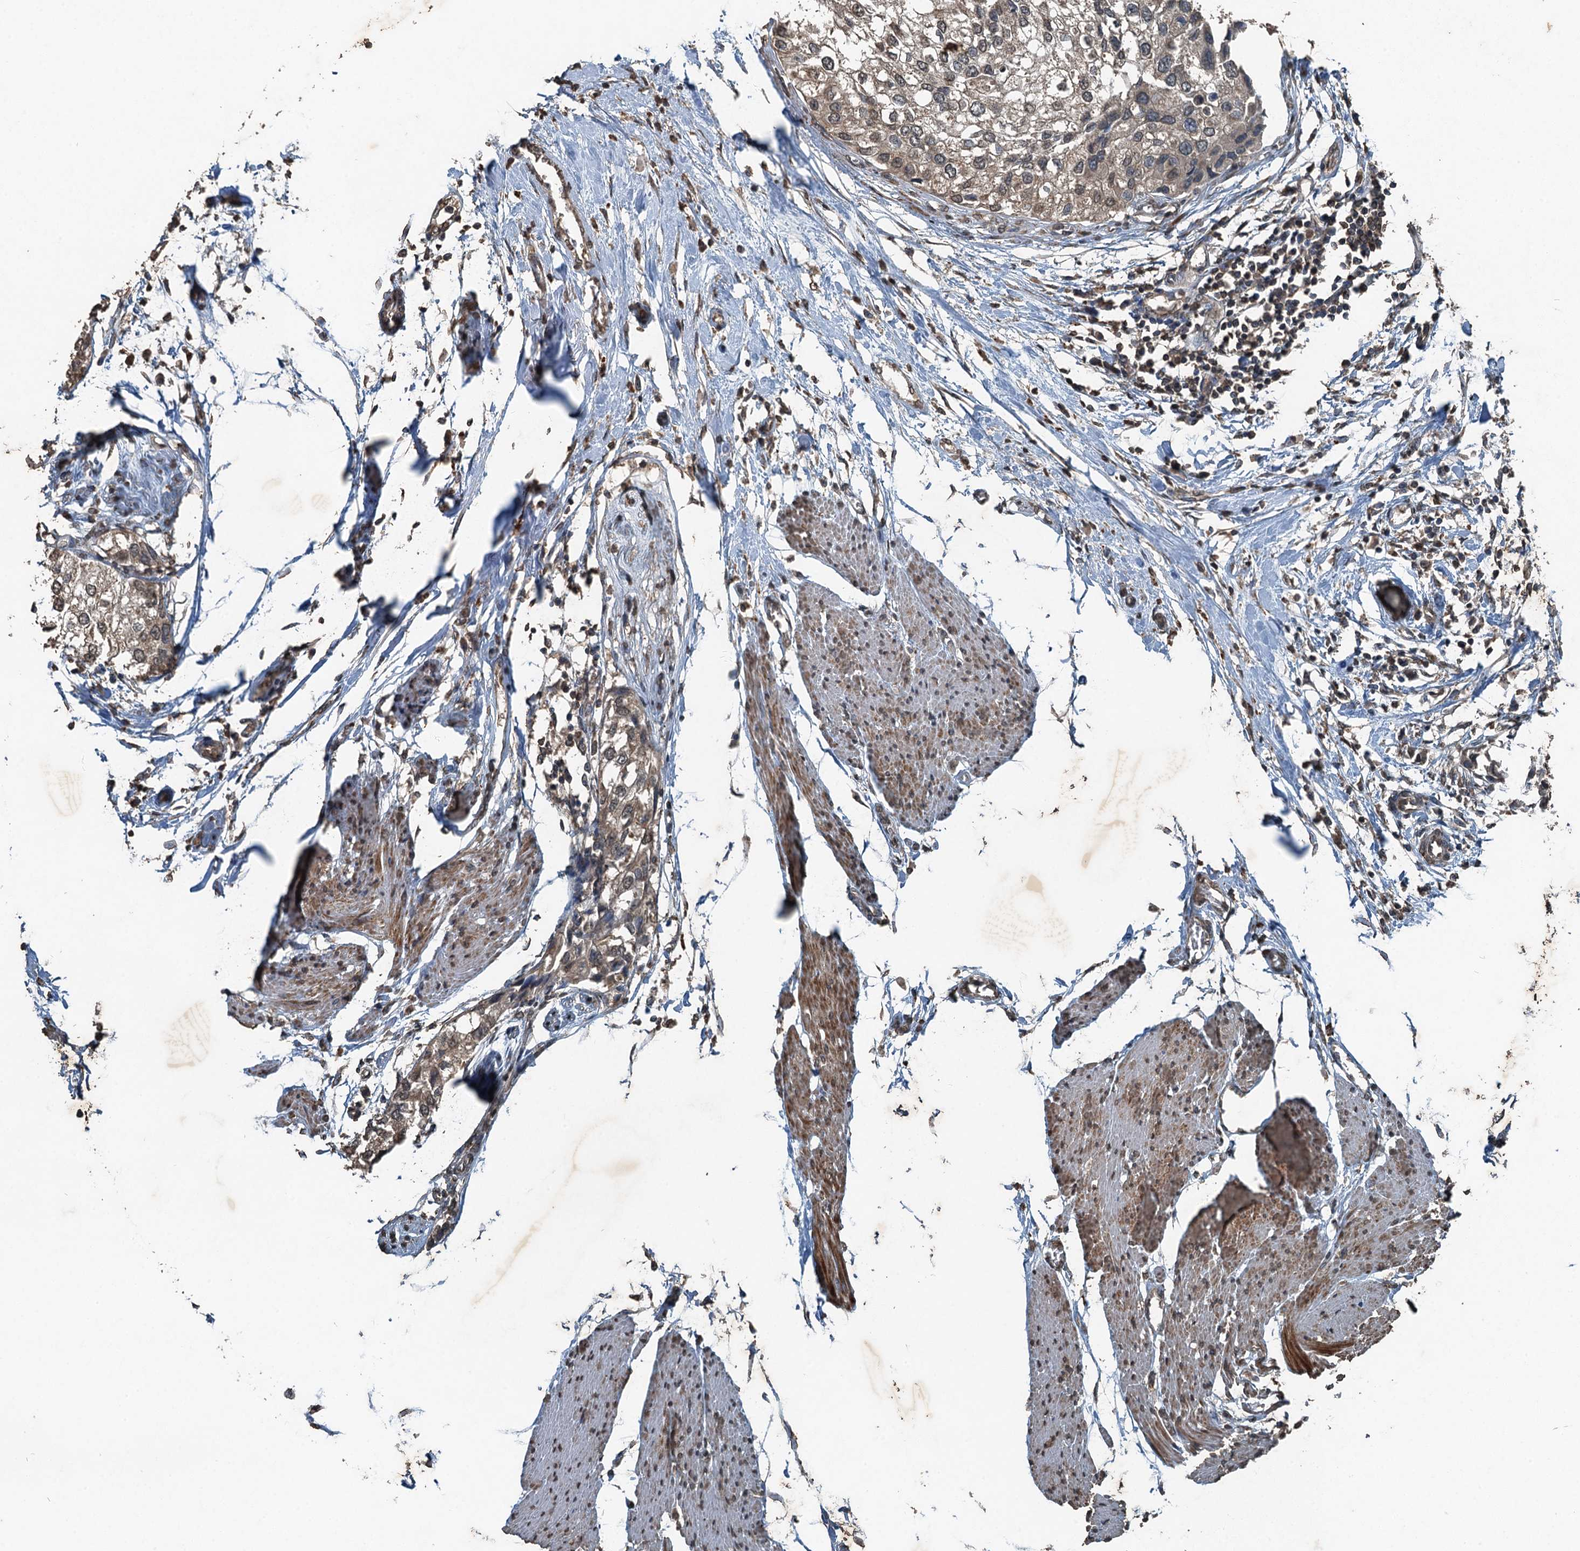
{"staining": {"intensity": "weak", "quantity": "25%-75%", "location": "cytoplasmic/membranous"}, "tissue": "urothelial cancer", "cell_type": "Tumor cells", "image_type": "cancer", "snomed": [{"axis": "morphology", "description": "Urothelial carcinoma, High grade"}, {"axis": "topography", "description": "Urinary bladder"}], "caption": "Approximately 25%-75% of tumor cells in urothelial carcinoma (high-grade) display weak cytoplasmic/membranous protein expression as visualized by brown immunohistochemical staining.", "gene": "TCTN1", "patient": {"sex": "male", "age": 64}}